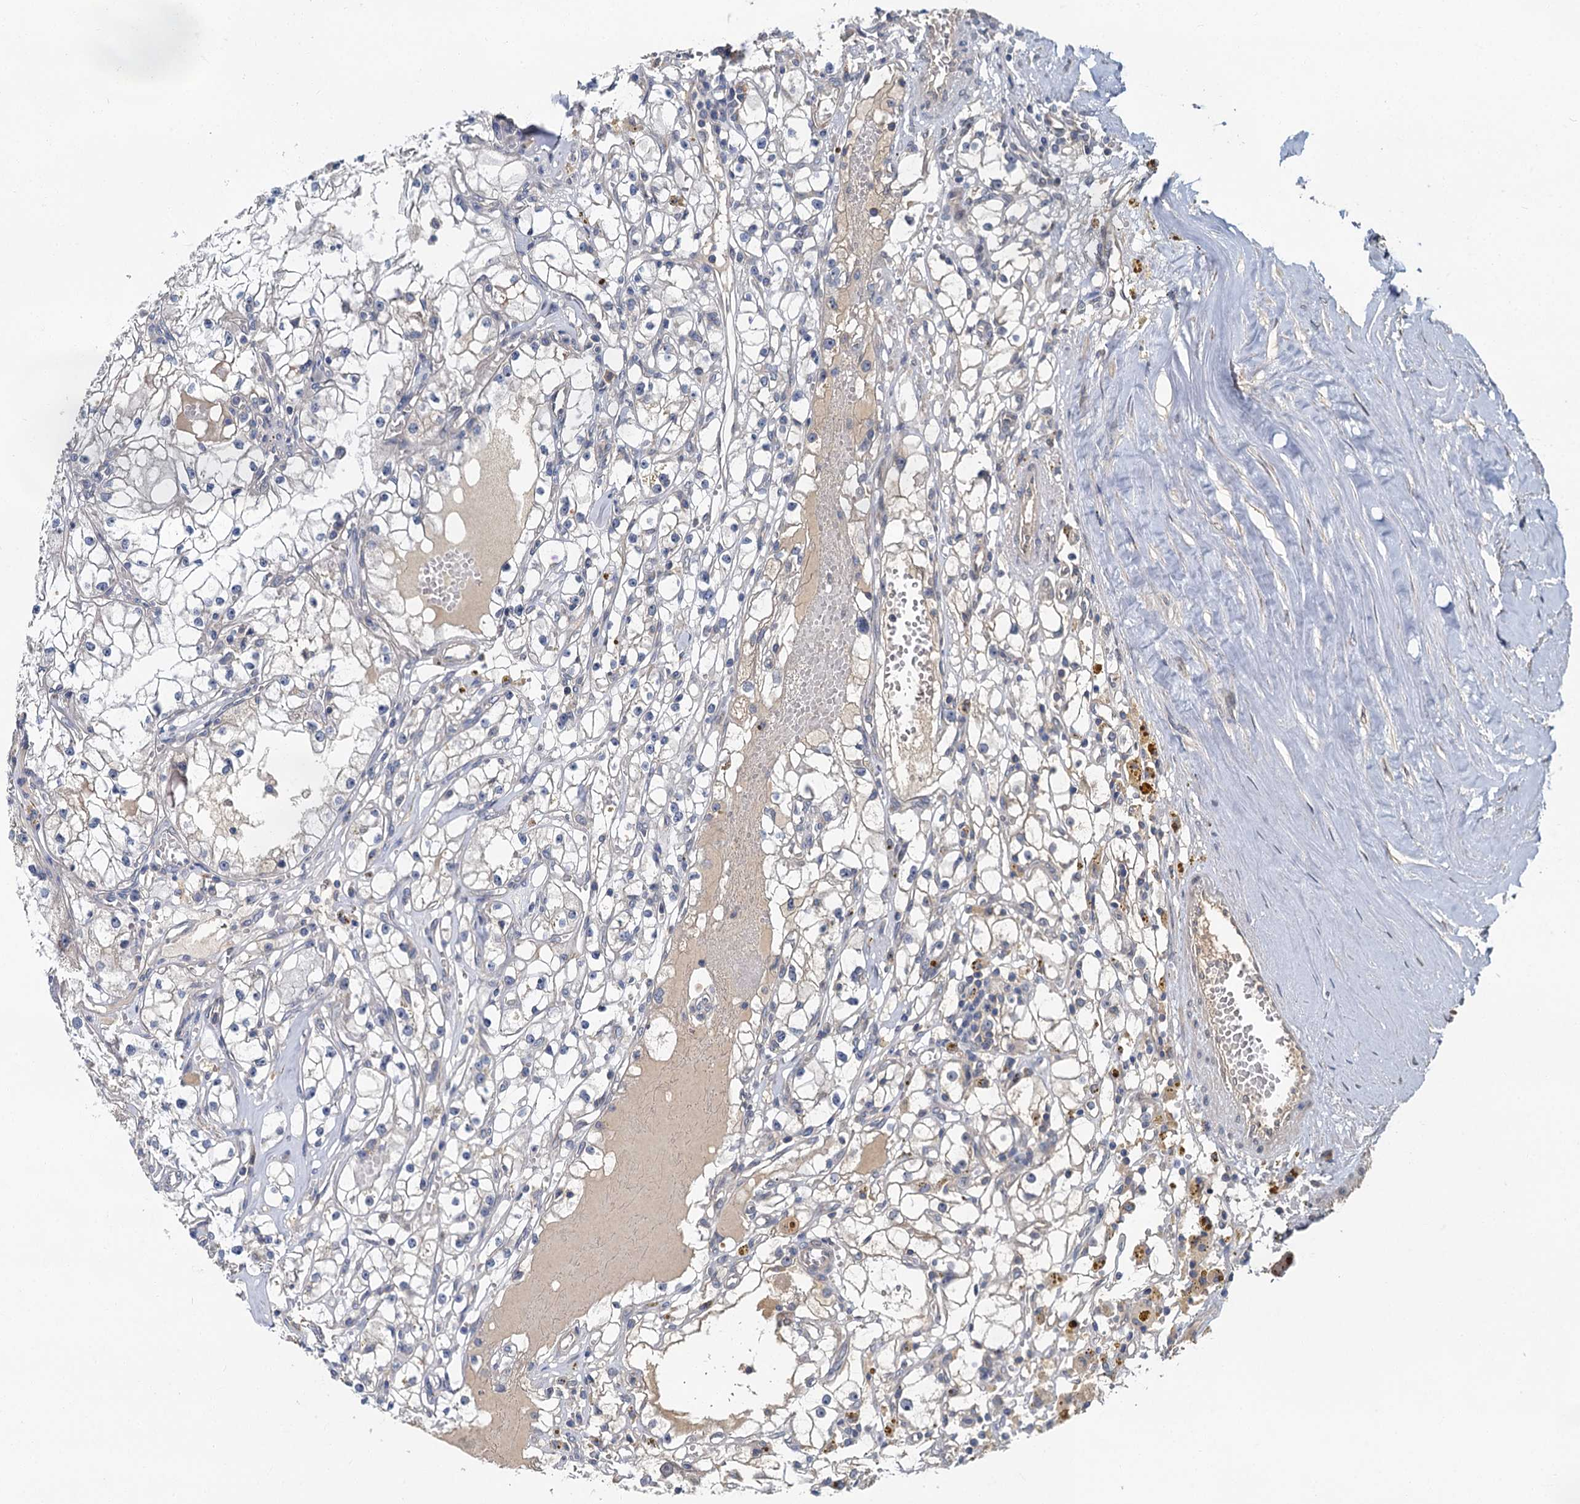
{"staining": {"intensity": "negative", "quantity": "none", "location": "none"}, "tissue": "renal cancer", "cell_type": "Tumor cells", "image_type": "cancer", "snomed": [{"axis": "morphology", "description": "Adenocarcinoma, NOS"}, {"axis": "topography", "description": "Kidney"}], "caption": "Immunohistochemistry (IHC) of human renal cancer displays no positivity in tumor cells.", "gene": "ZNF324", "patient": {"sex": "male", "age": 56}}